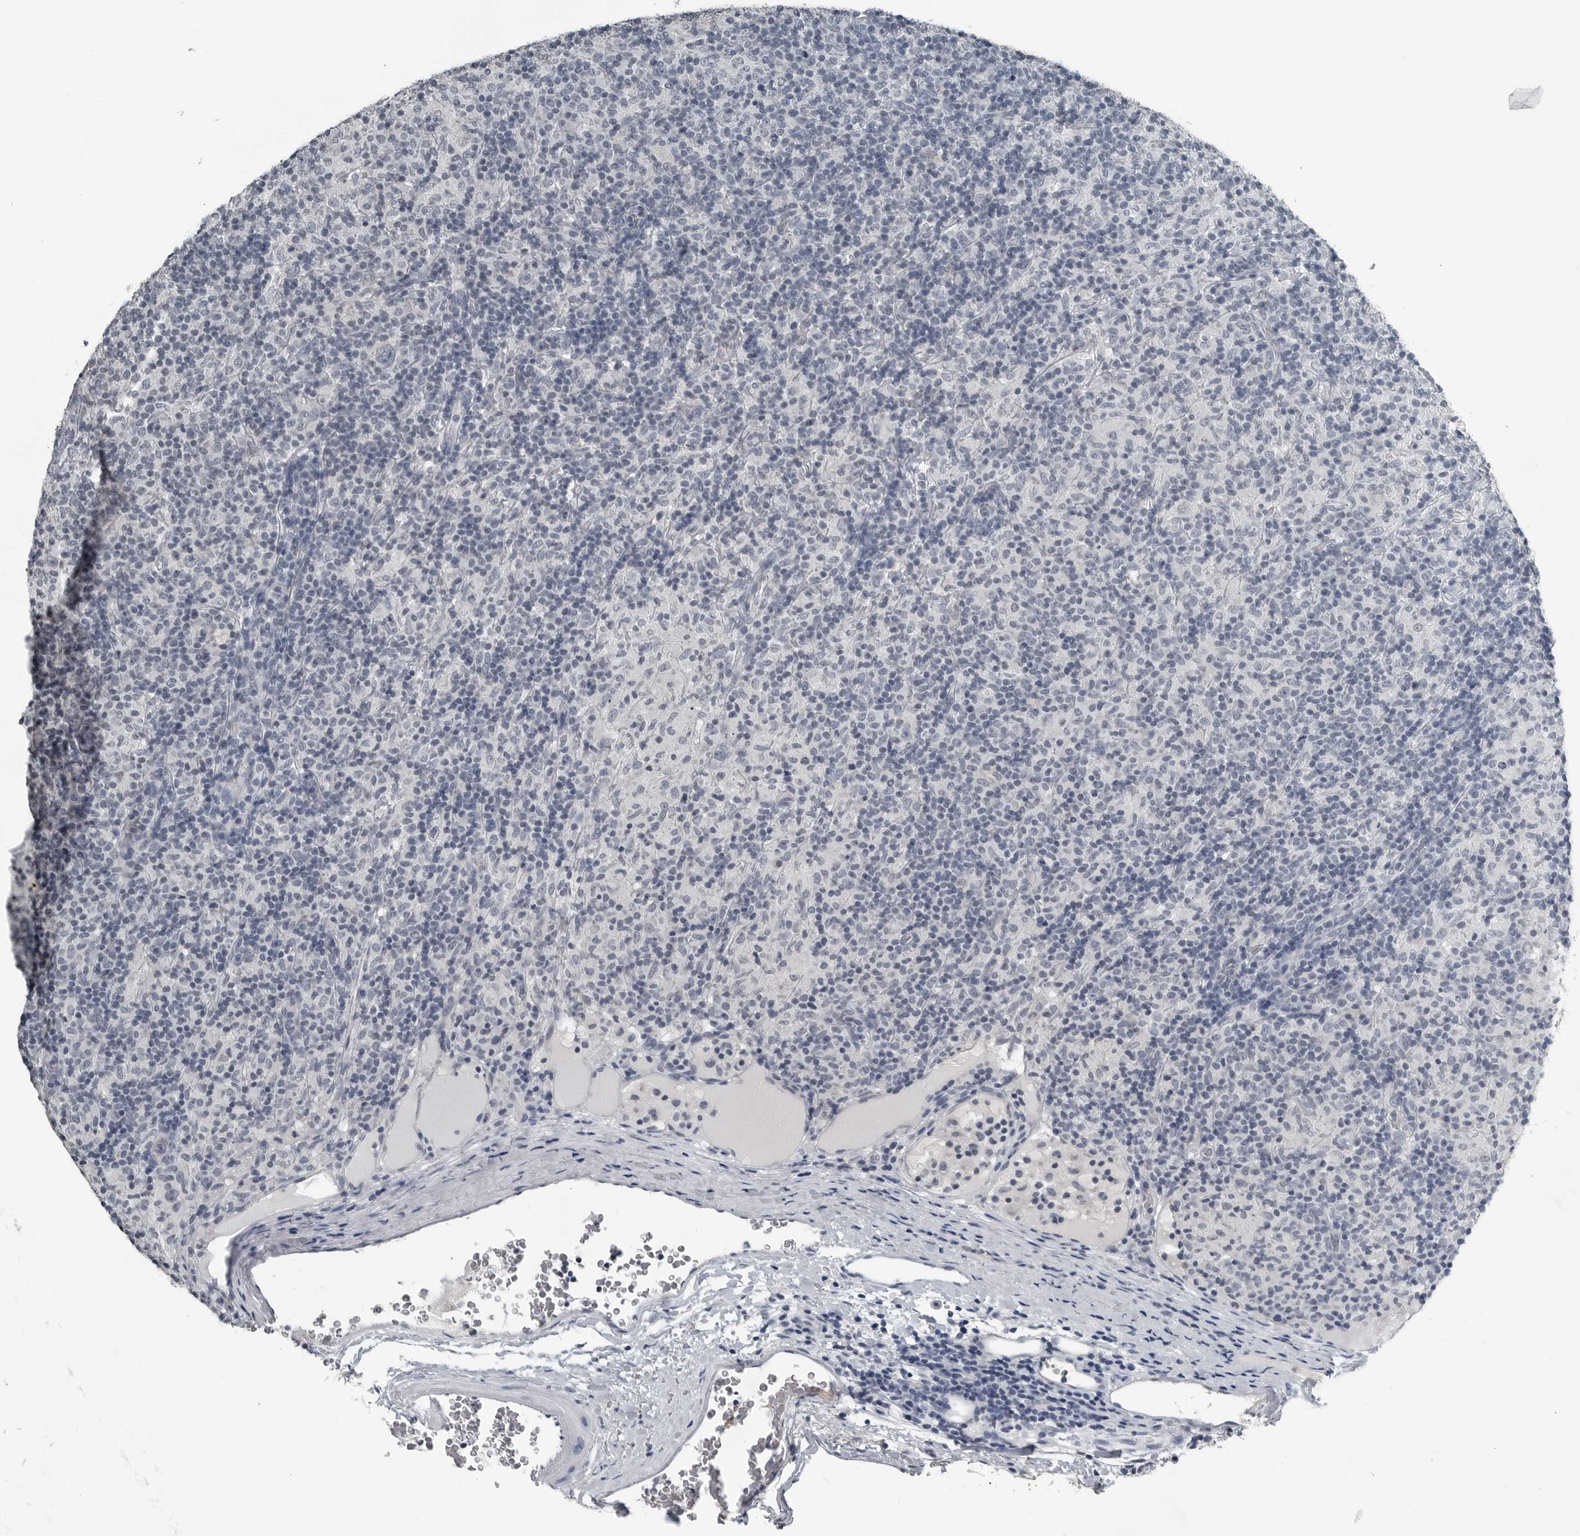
{"staining": {"intensity": "negative", "quantity": "none", "location": "none"}, "tissue": "lymphoma", "cell_type": "Tumor cells", "image_type": "cancer", "snomed": [{"axis": "morphology", "description": "Hodgkin's disease, NOS"}, {"axis": "topography", "description": "Lymph node"}], "caption": "There is no significant expression in tumor cells of lymphoma. Brightfield microscopy of immunohistochemistry (IHC) stained with DAB (3,3'-diaminobenzidine) (brown) and hematoxylin (blue), captured at high magnification.", "gene": "SPINK1", "patient": {"sex": "male", "age": 70}}